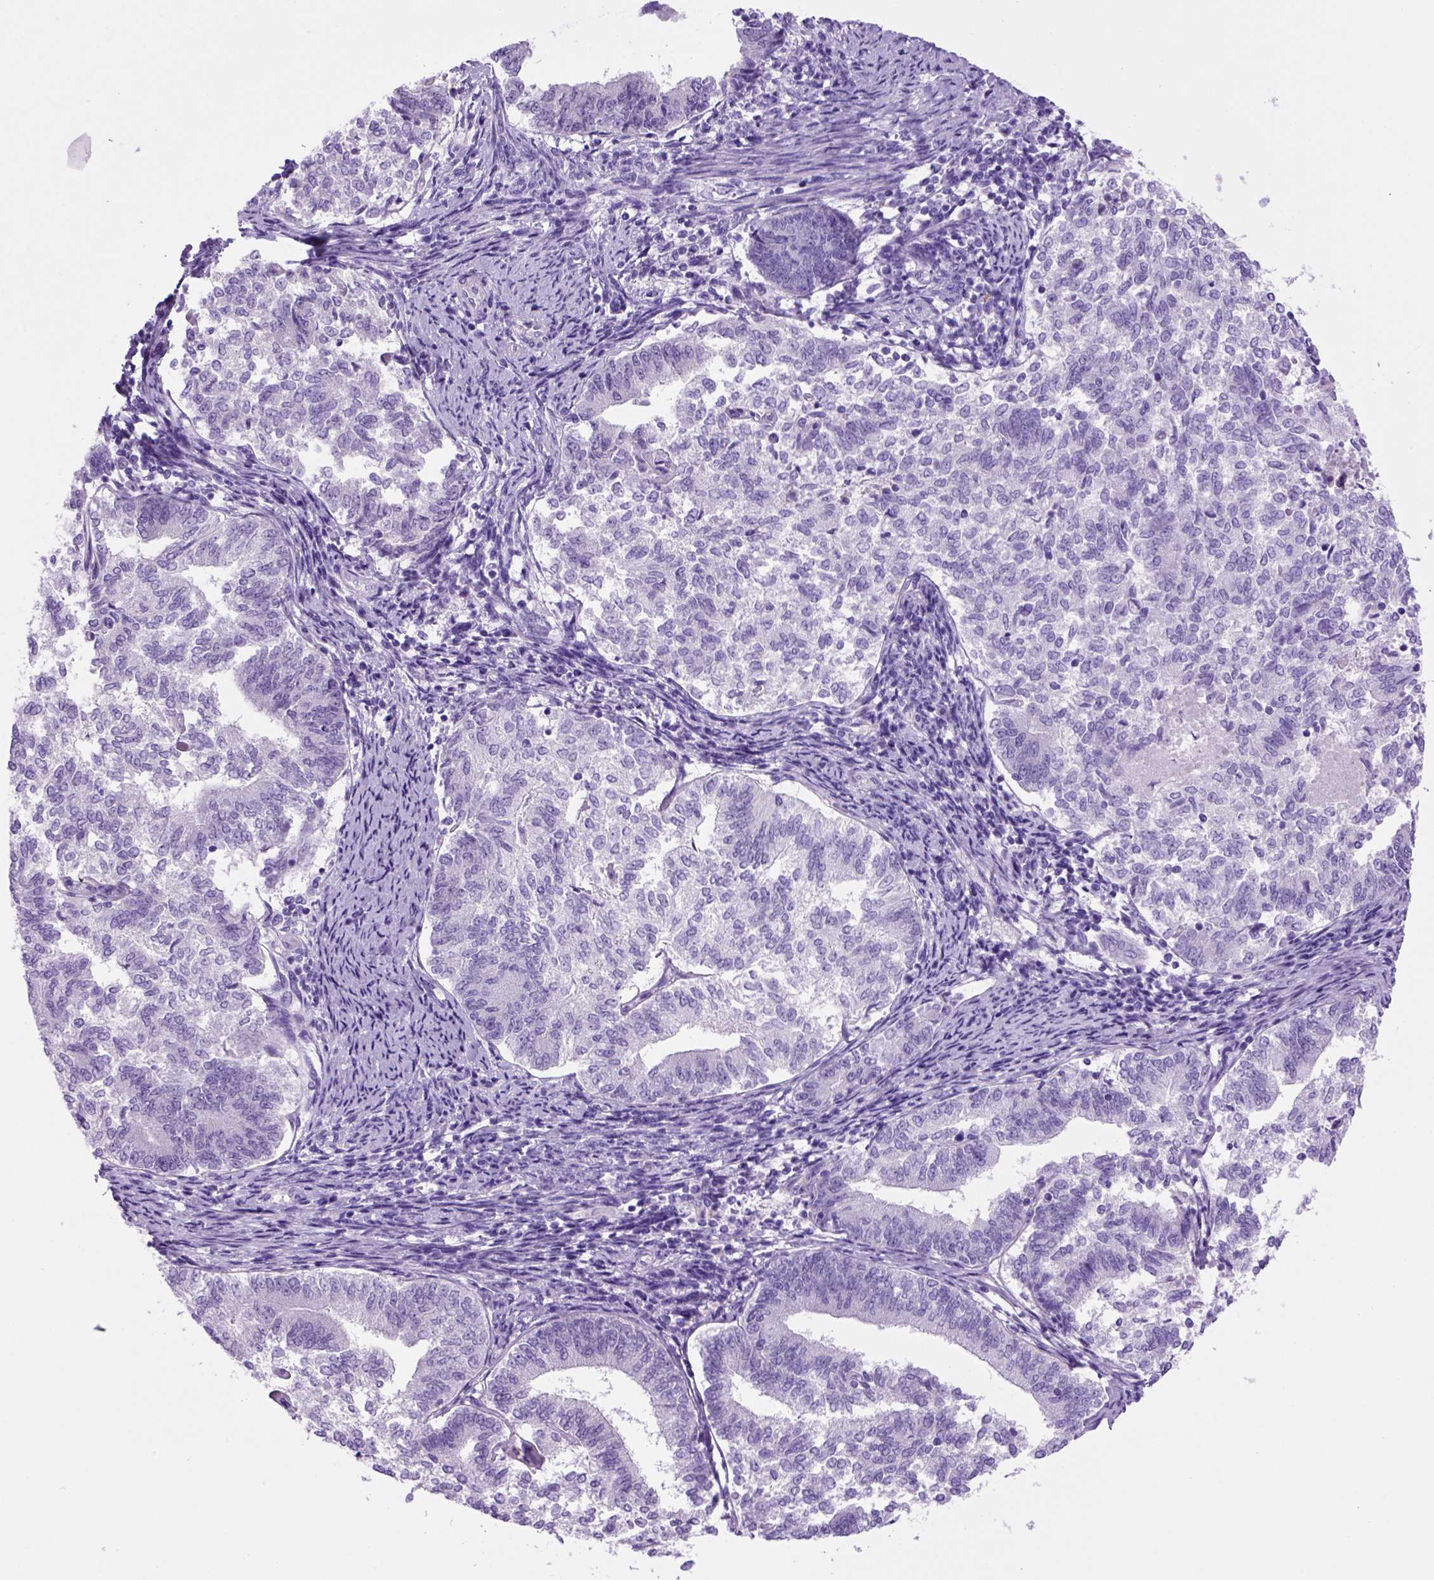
{"staining": {"intensity": "negative", "quantity": "none", "location": "none"}, "tissue": "endometrial cancer", "cell_type": "Tumor cells", "image_type": "cancer", "snomed": [{"axis": "morphology", "description": "Adenocarcinoma, NOS"}, {"axis": "topography", "description": "Endometrium"}], "caption": "IHC micrograph of endometrial cancer (adenocarcinoma) stained for a protein (brown), which reveals no staining in tumor cells. The staining was performed using DAB to visualize the protein expression in brown, while the nuclei were stained in blue with hematoxylin (Magnification: 20x).", "gene": "HHIPL2", "patient": {"sex": "female", "age": 65}}